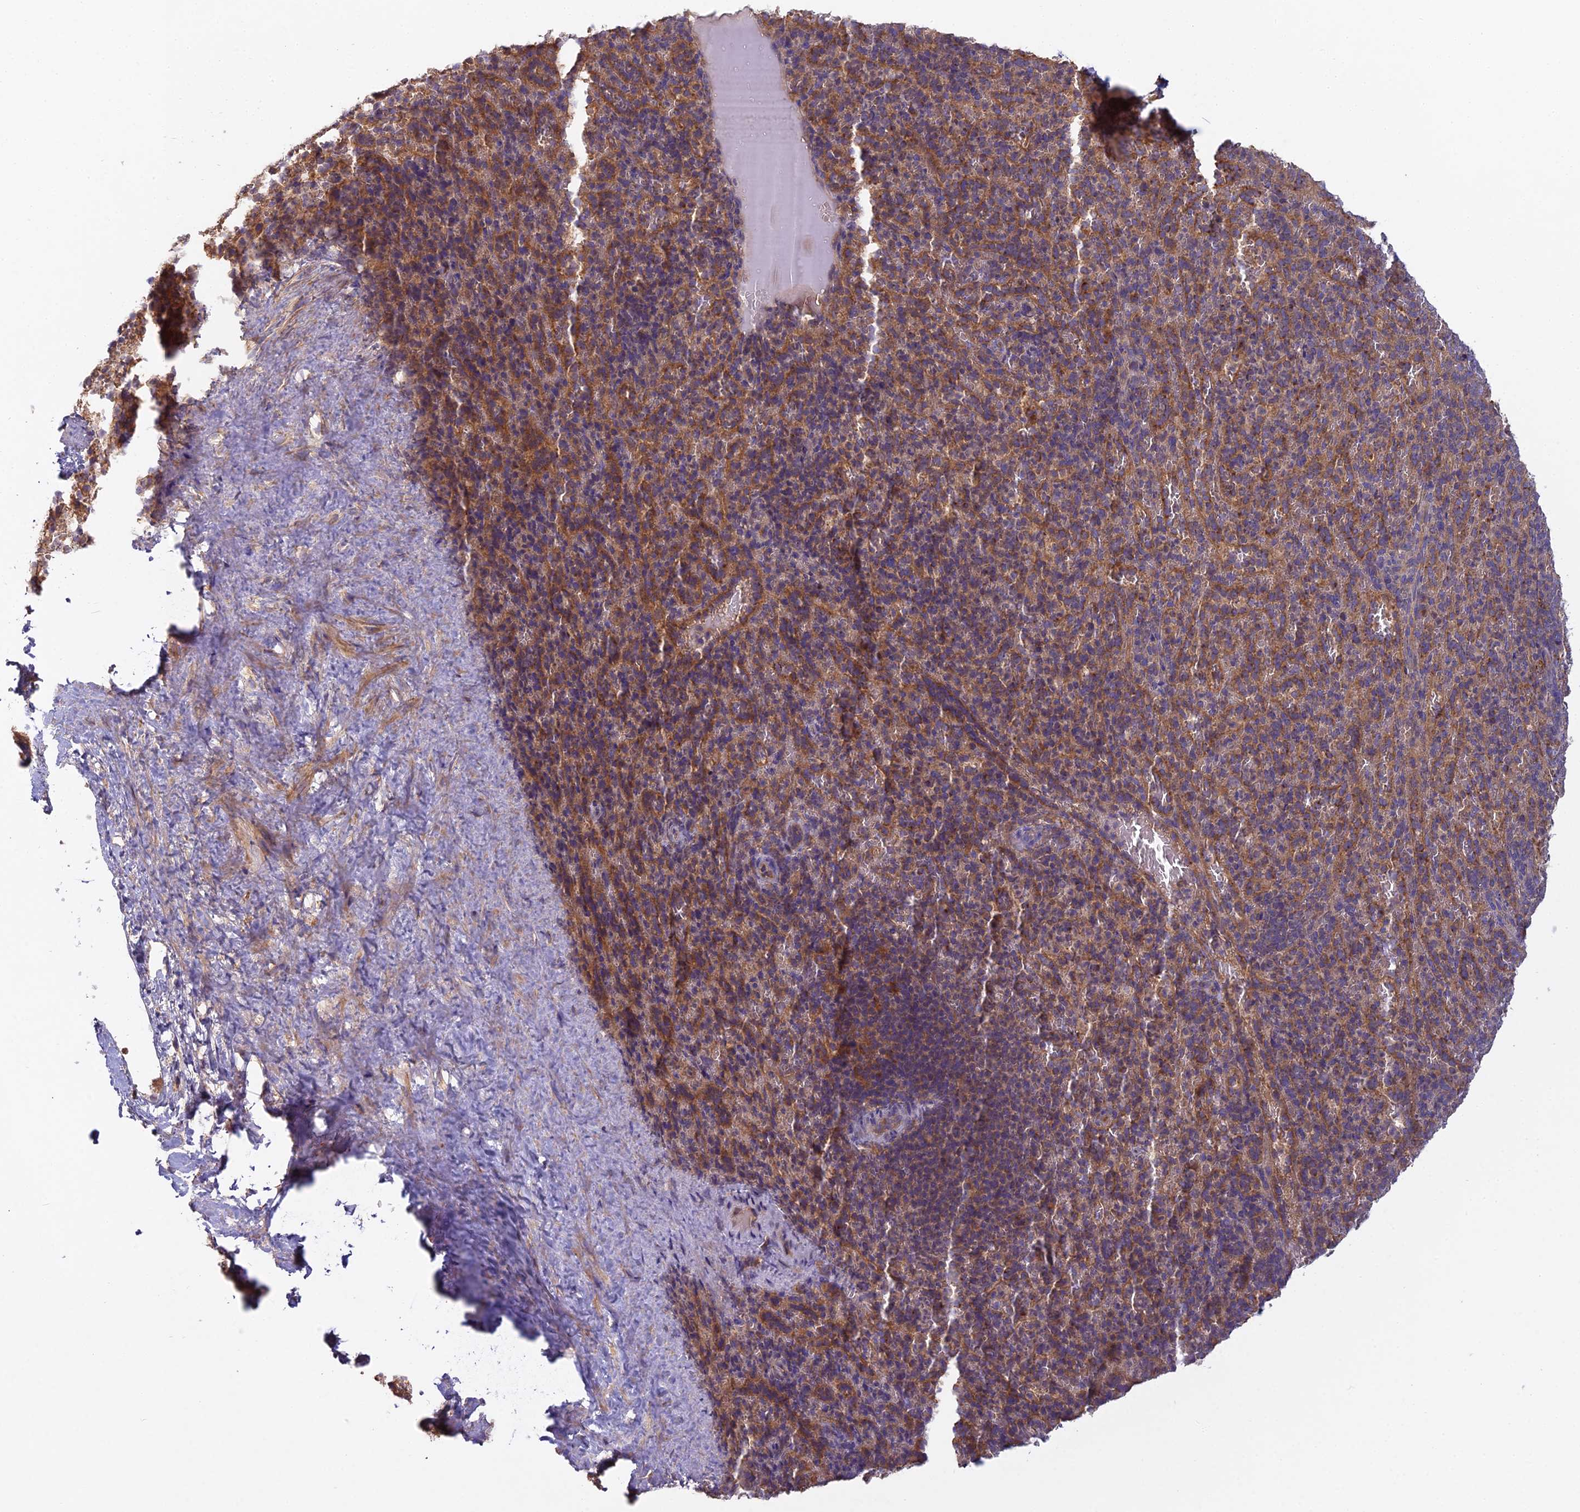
{"staining": {"intensity": "weak", "quantity": "25%-75%", "location": "cytoplasmic/membranous"}, "tissue": "spleen", "cell_type": "Cells in red pulp", "image_type": "normal", "snomed": [{"axis": "morphology", "description": "Normal tissue, NOS"}, {"axis": "topography", "description": "Spleen"}], "caption": "This is a micrograph of IHC staining of unremarkable spleen, which shows weak expression in the cytoplasmic/membranous of cells in red pulp.", "gene": "CCDC167", "patient": {"sex": "female", "age": 21}}